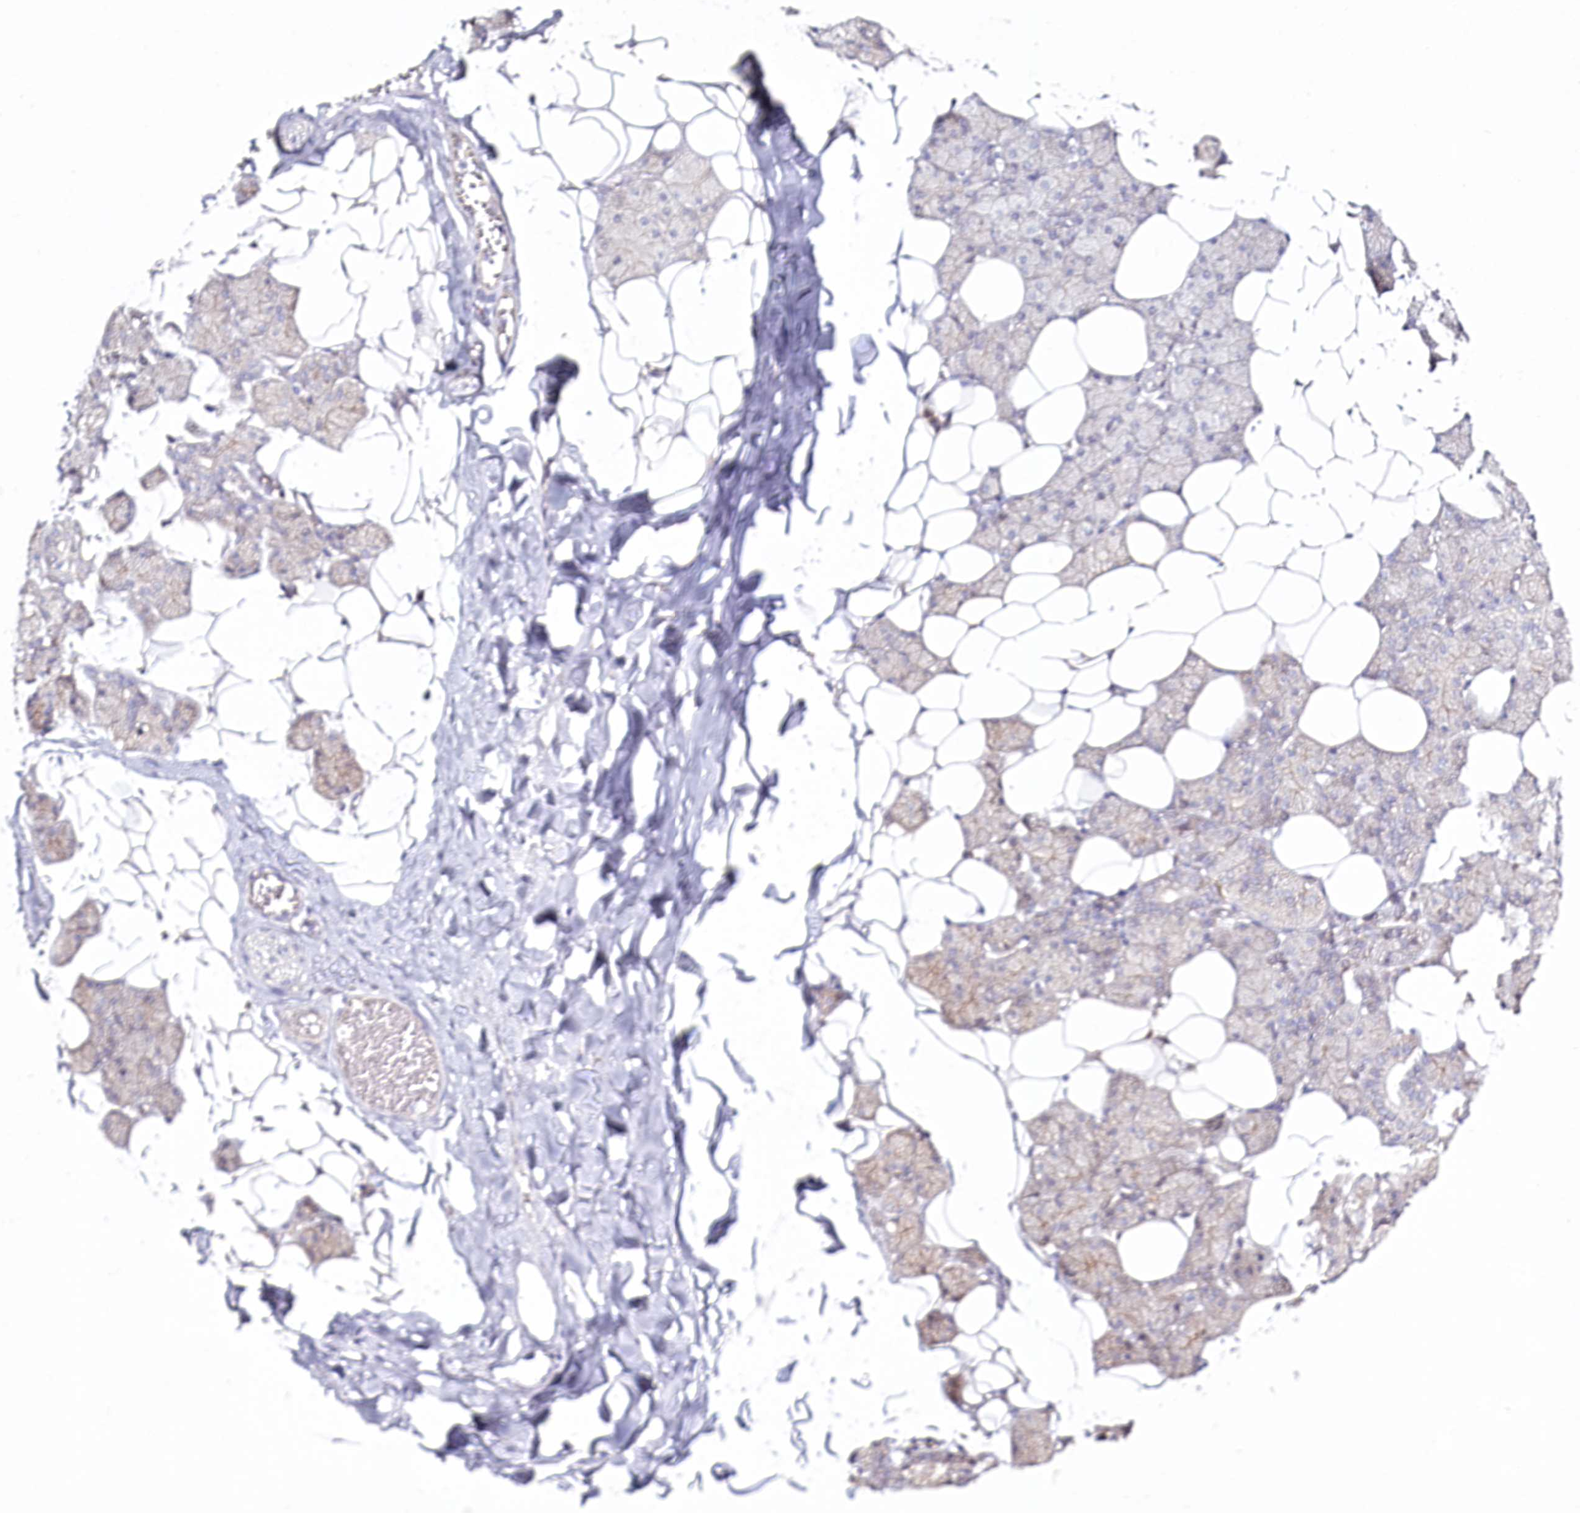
{"staining": {"intensity": "negative", "quantity": "none", "location": "none"}, "tissue": "salivary gland", "cell_type": "Glandular cells", "image_type": "normal", "snomed": [{"axis": "morphology", "description": "Normal tissue, NOS"}, {"axis": "topography", "description": "Salivary gland"}], "caption": "DAB (3,3'-diaminobenzidine) immunohistochemical staining of unremarkable salivary gland exhibits no significant staining in glandular cells.", "gene": "SPINK13", "patient": {"sex": "female", "age": 33}}